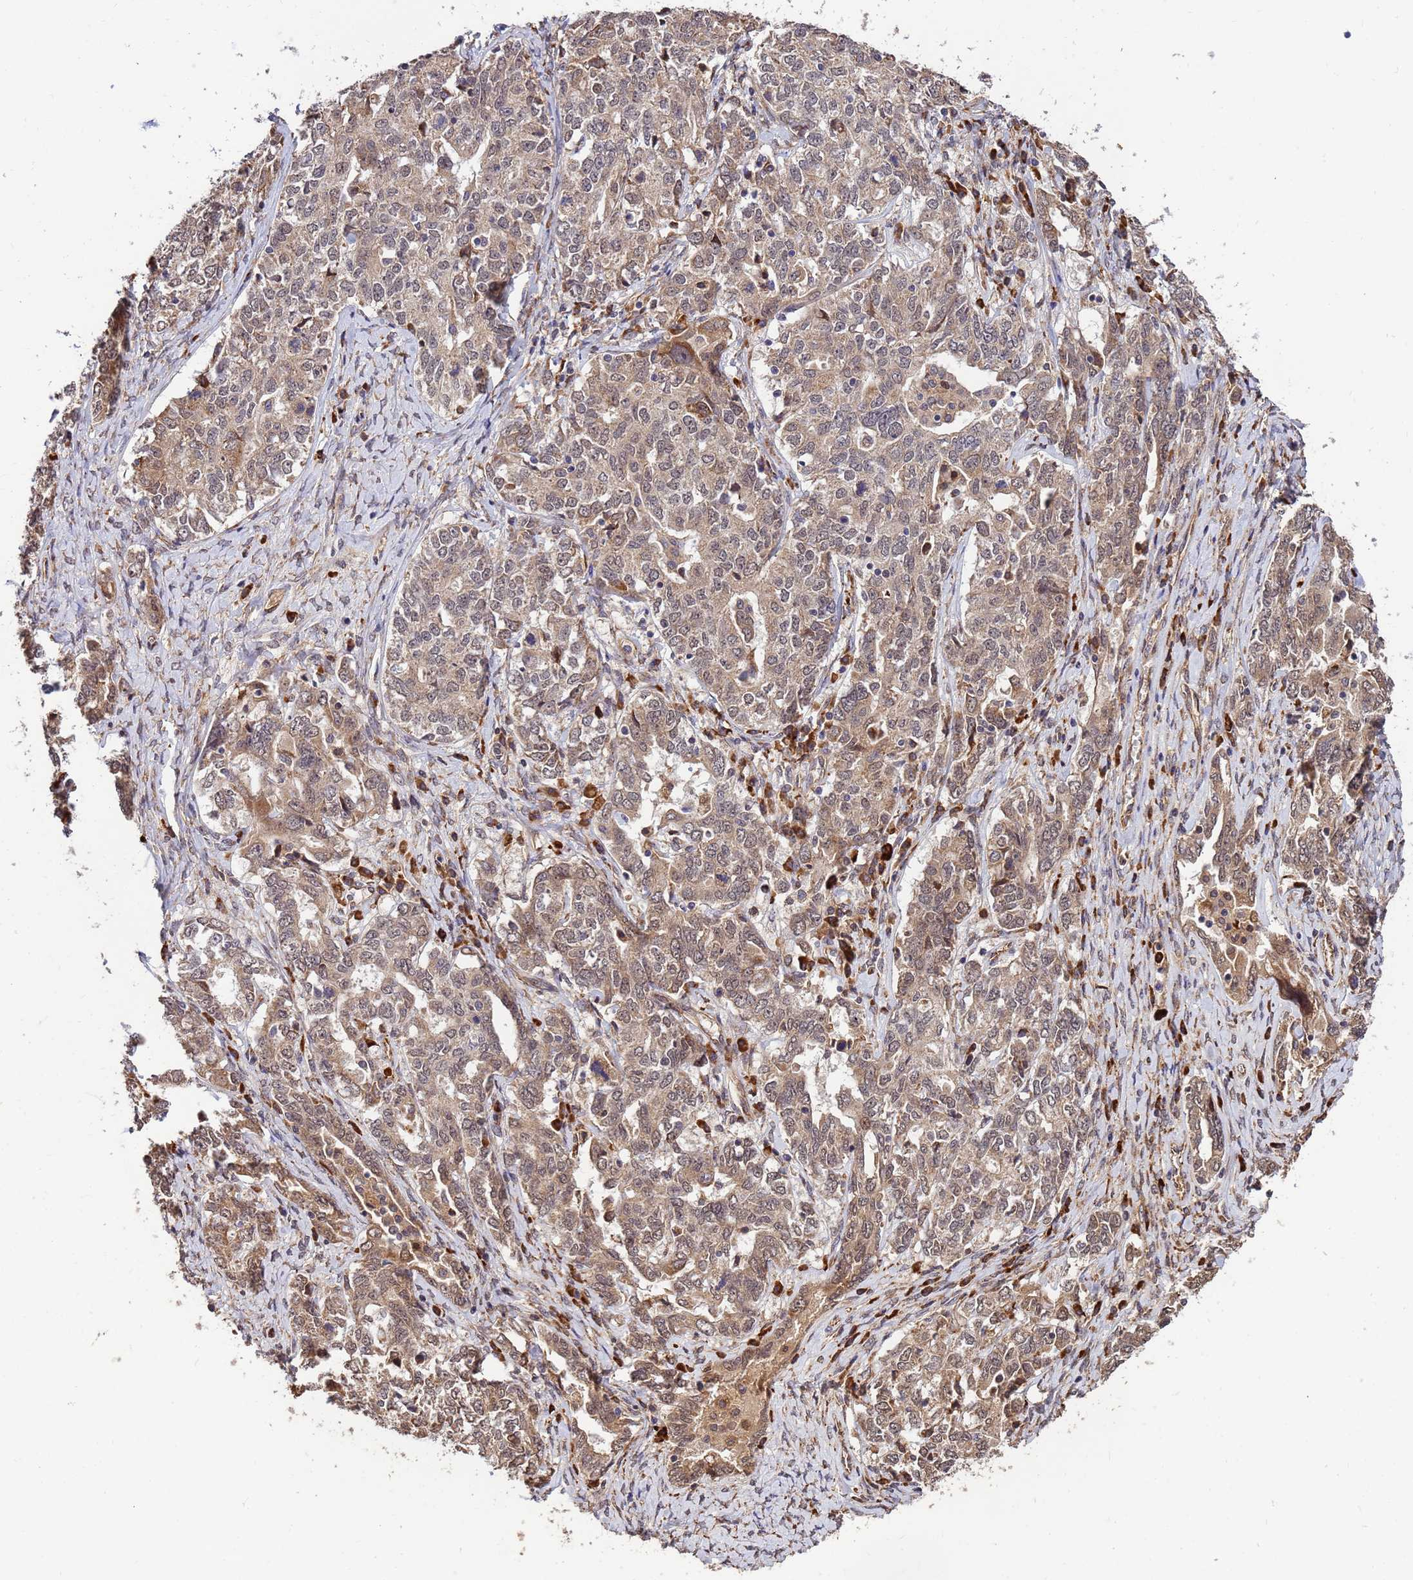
{"staining": {"intensity": "weak", "quantity": "25%-75%", "location": "cytoplasmic/membranous,nuclear"}, "tissue": "ovarian cancer", "cell_type": "Tumor cells", "image_type": "cancer", "snomed": [{"axis": "morphology", "description": "Carcinoma, endometroid"}, {"axis": "topography", "description": "Ovary"}], "caption": "High-power microscopy captured an immunohistochemistry image of ovarian cancer (endometroid carcinoma), revealing weak cytoplasmic/membranous and nuclear expression in about 25%-75% of tumor cells.", "gene": "ZNF619", "patient": {"sex": "female", "age": 62}}